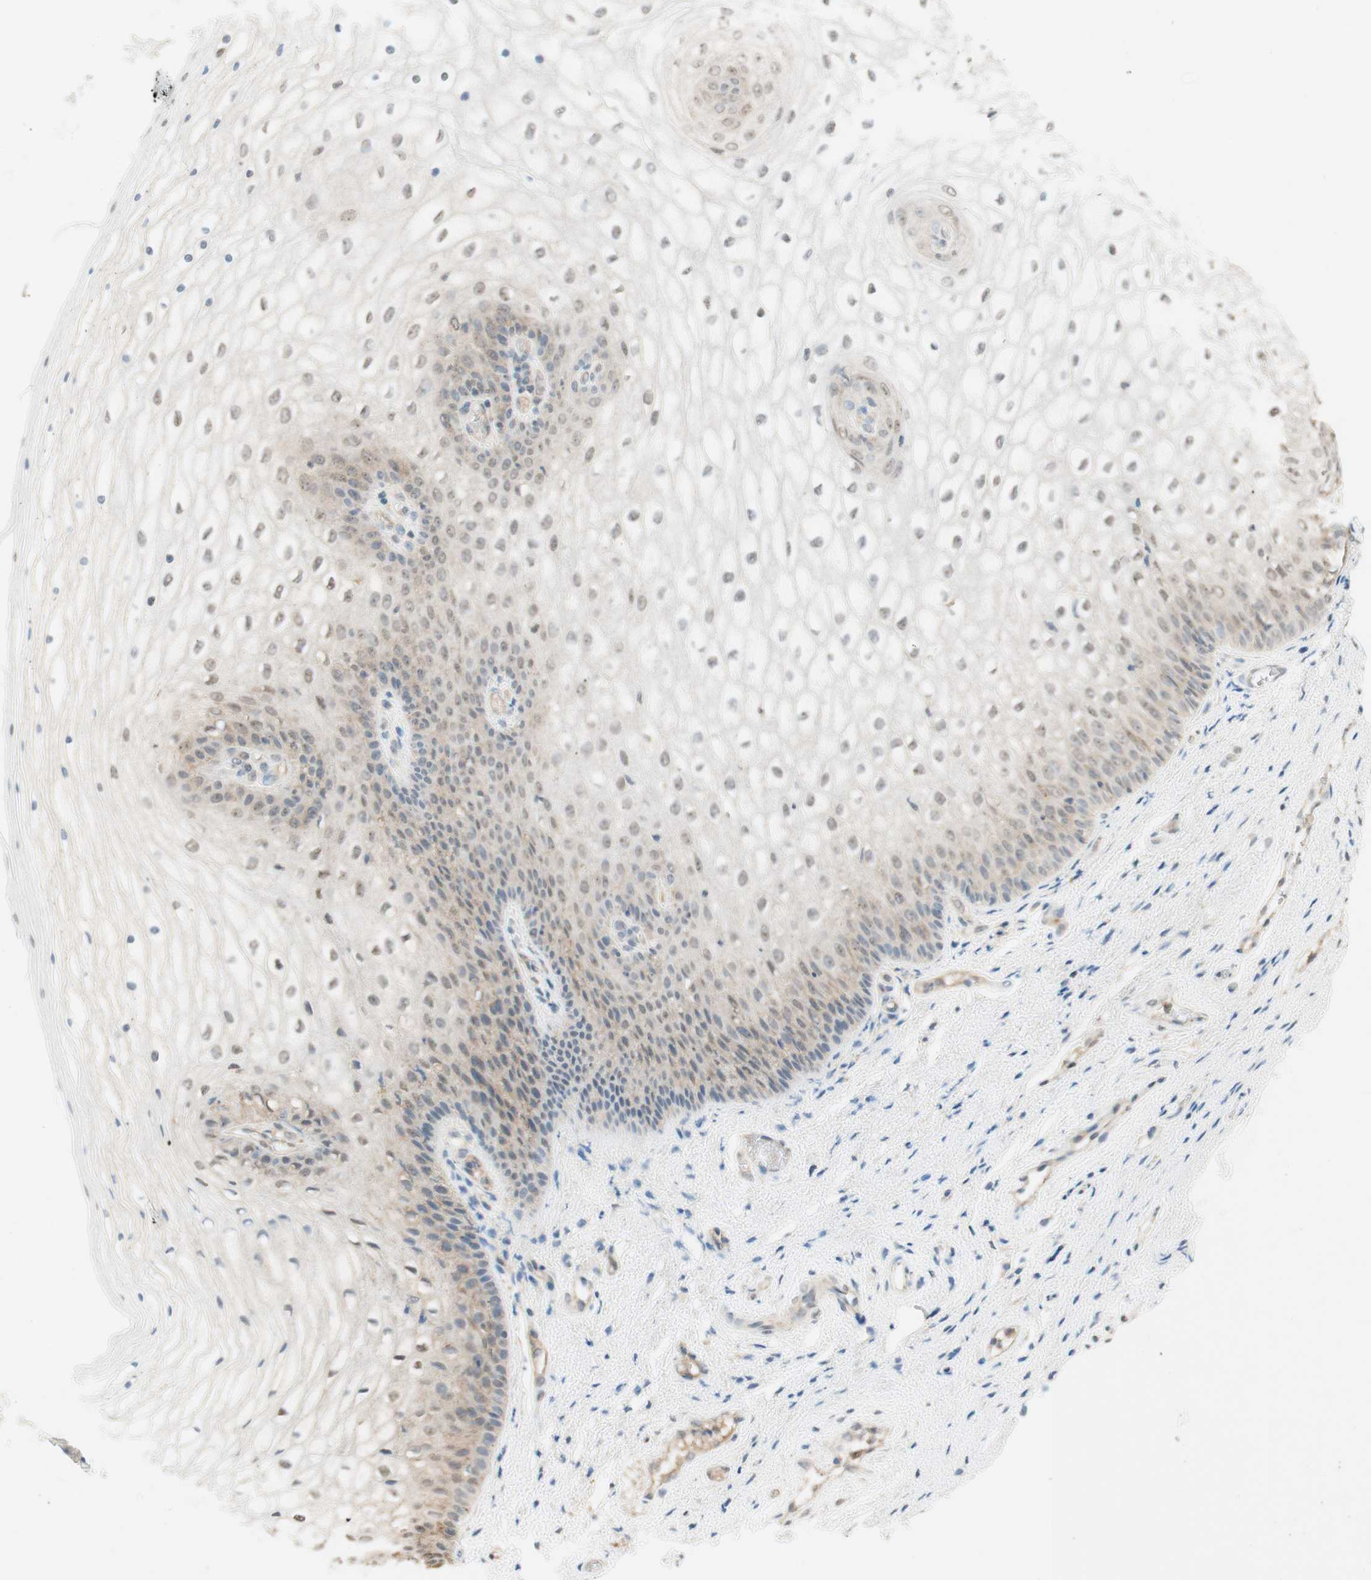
{"staining": {"intensity": "weak", "quantity": "<25%", "location": "cytoplasmic/membranous,nuclear"}, "tissue": "vagina", "cell_type": "Squamous epithelial cells", "image_type": "normal", "snomed": [{"axis": "morphology", "description": "Normal tissue, NOS"}, {"axis": "topography", "description": "Vagina"}], "caption": "Vagina stained for a protein using IHC shows no expression squamous epithelial cells.", "gene": "SPINT2", "patient": {"sex": "female", "age": 34}}